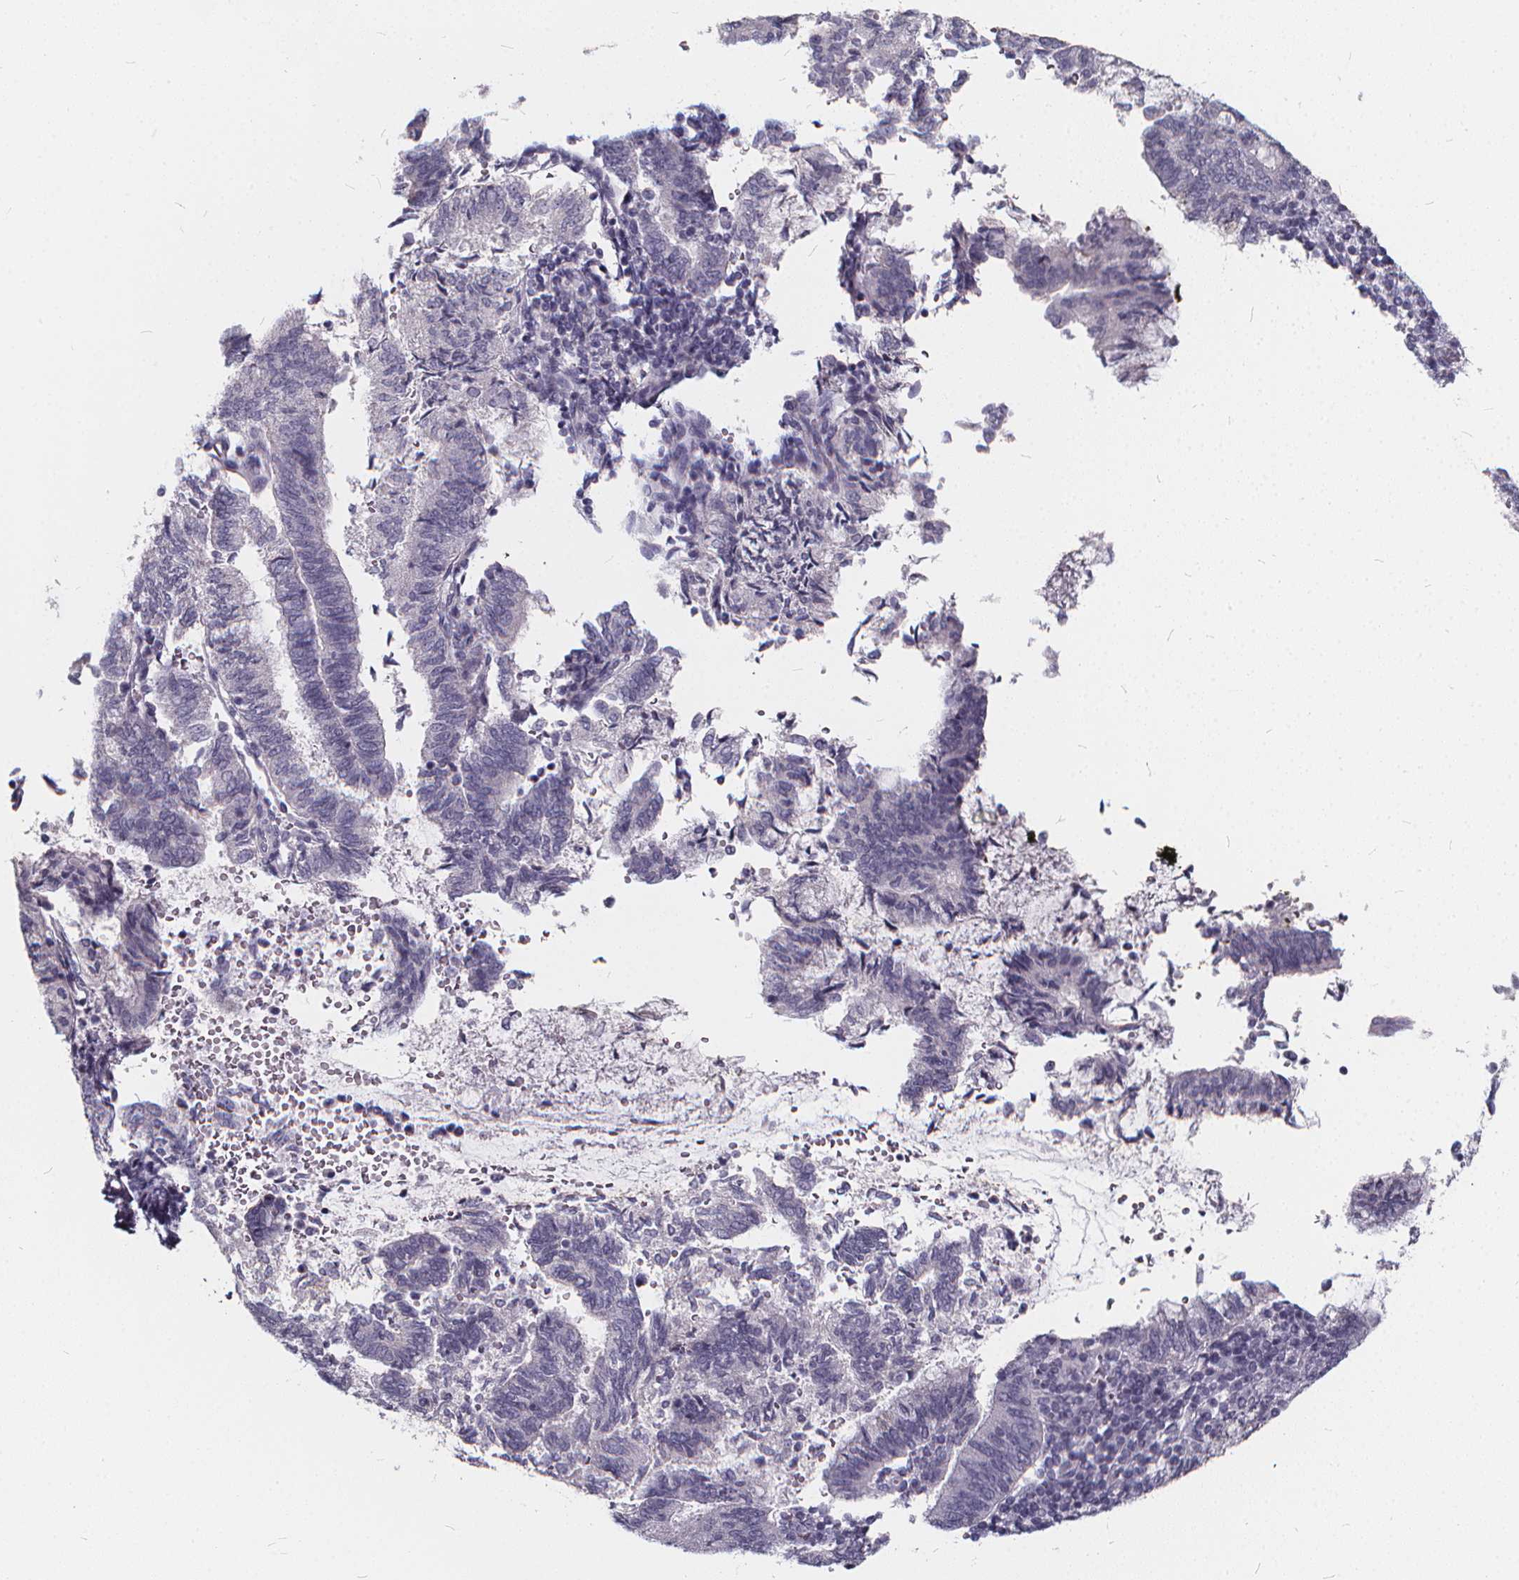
{"staining": {"intensity": "negative", "quantity": "none", "location": "none"}, "tissue": "endometrial cancer", "cell_type": "Tumor cells", "image_type": "cancer", "snomed": [{"axis": "morphology", "description": "Adenocarcinoma, NOS"}, {"axis": "topography", "description": "Endometrium"}], "caption": "Endometrial adenocarcinoma was stained to show a protein in brown. There is no significant positivity in tumor cells. Brightfield microscopy of immunohistochemistry (IHC) stained with DAB (3,3'-diaminobenzidine) (brown) and hematoxylin (blue), captured at high magnification.", "gene": "SPEF2", "patient": {"sex": "female", "age": 65}}